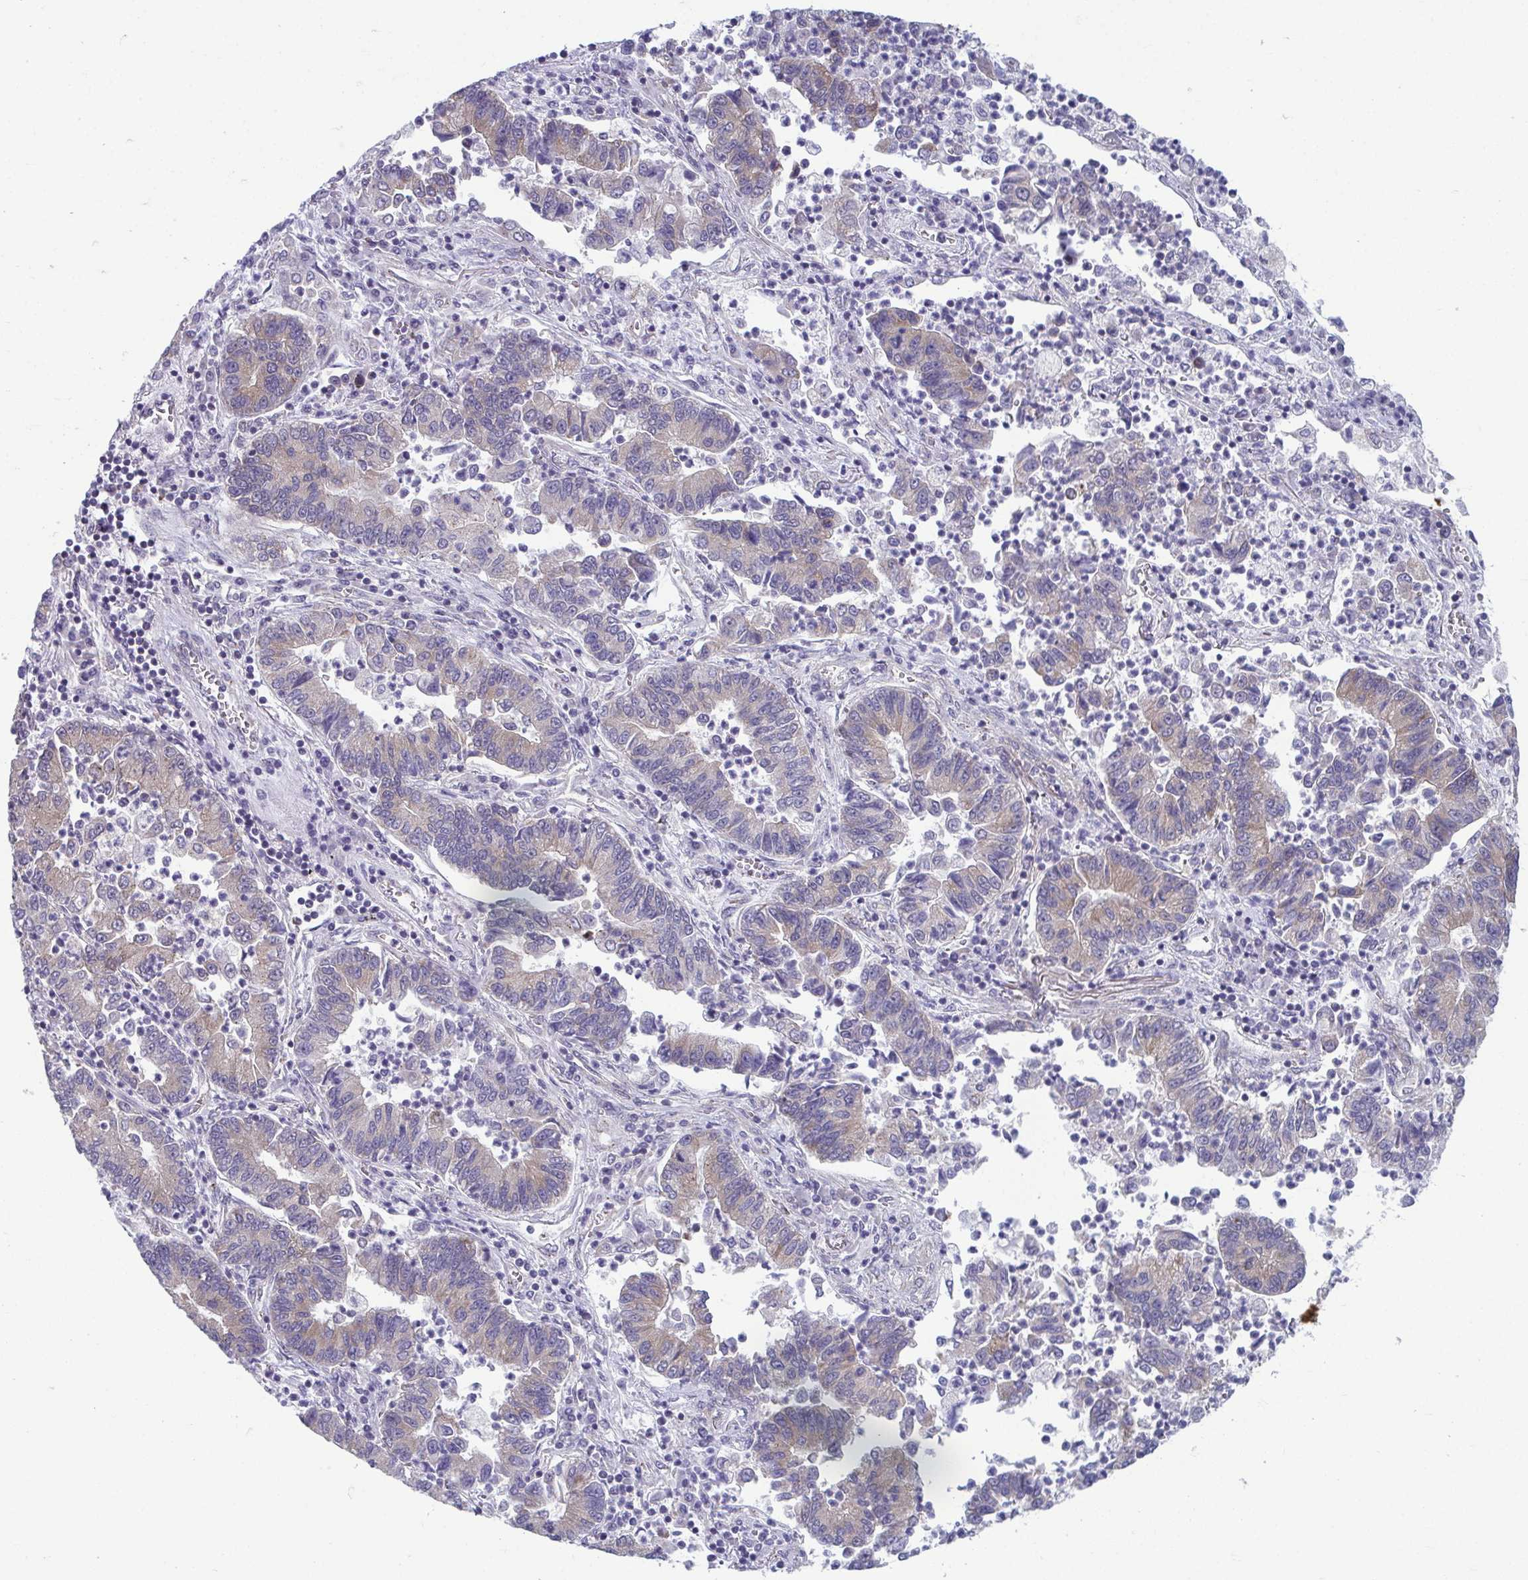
{"staining": {"intensity": "weak", "quantity": "<25%", "location": "cytoplasmic/membranous"}, "tissue": "lung cancer", "cell_type": "Tumor cells", "image_type": "cancer", "snomed": [{"axis": "morphology", "description": "Adenocarcinoma, NOS"}, {"axis": "topography", "description": "Lung"}], "caption": "Human lung adenocarcinoma stained for a protein using immunohistochemistry (IHC) exhibits no positivity in tumor cells.", "gene": "TMEM108", "patient": {"sex": "female", "age": 57}}